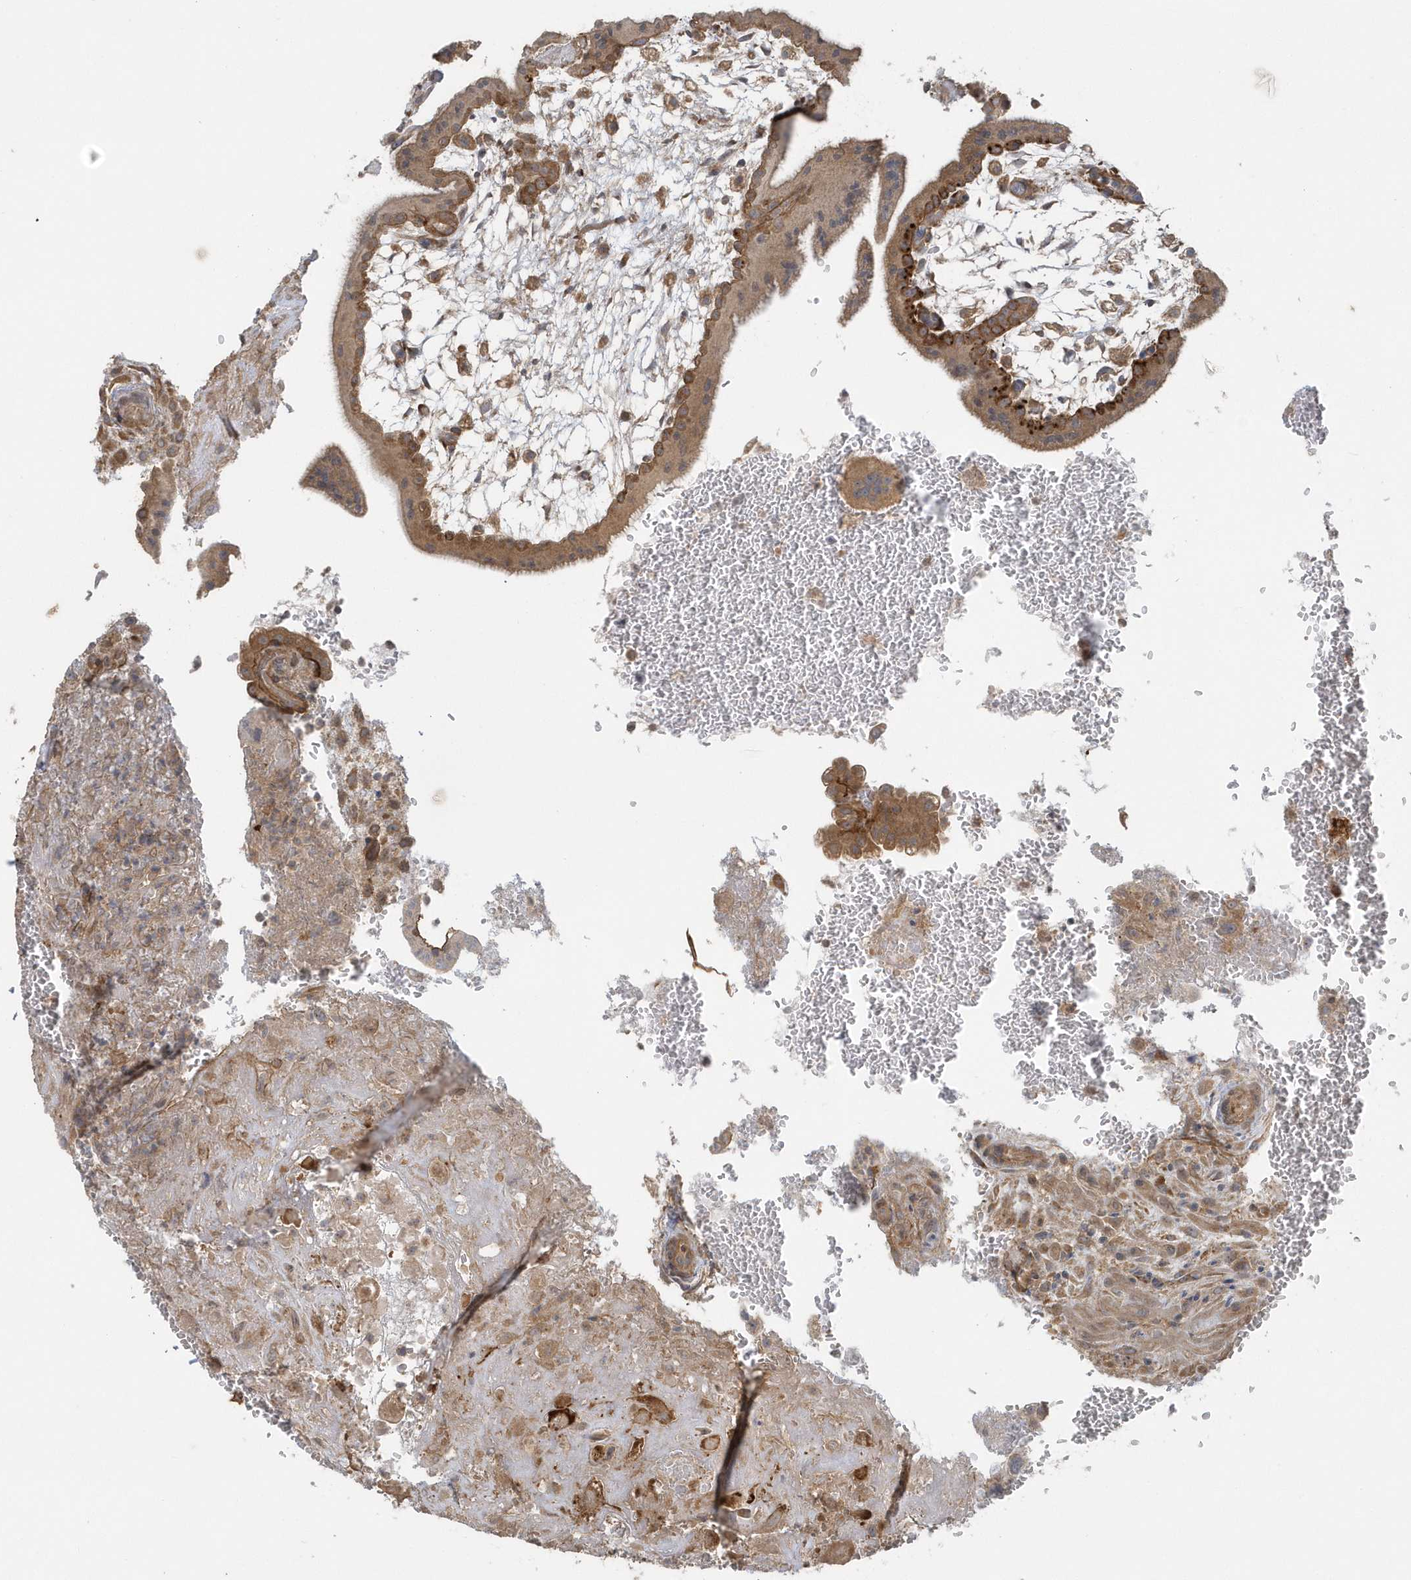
{"staining": {"intensity": "moderate", "quantity": ">75%", "location": "cytoplasmic/membranous"}, "tissue": "placenta", "cell_type": "Decidual cells", "image_type": "normal", "snomed": [{"axis": "morphology", "description": "Normal tissue, NOS"}, {"axis": "topography", "description": "Placenta"}], "caption": "The image shows immunohistochemical staining of normal placenta. There is moderate cytoplasmic/membranous positivity is seen in approximately >75% of decidual cells.", "gene": "ACTR1A", "patient": {"sex": "female", "age": 35}}